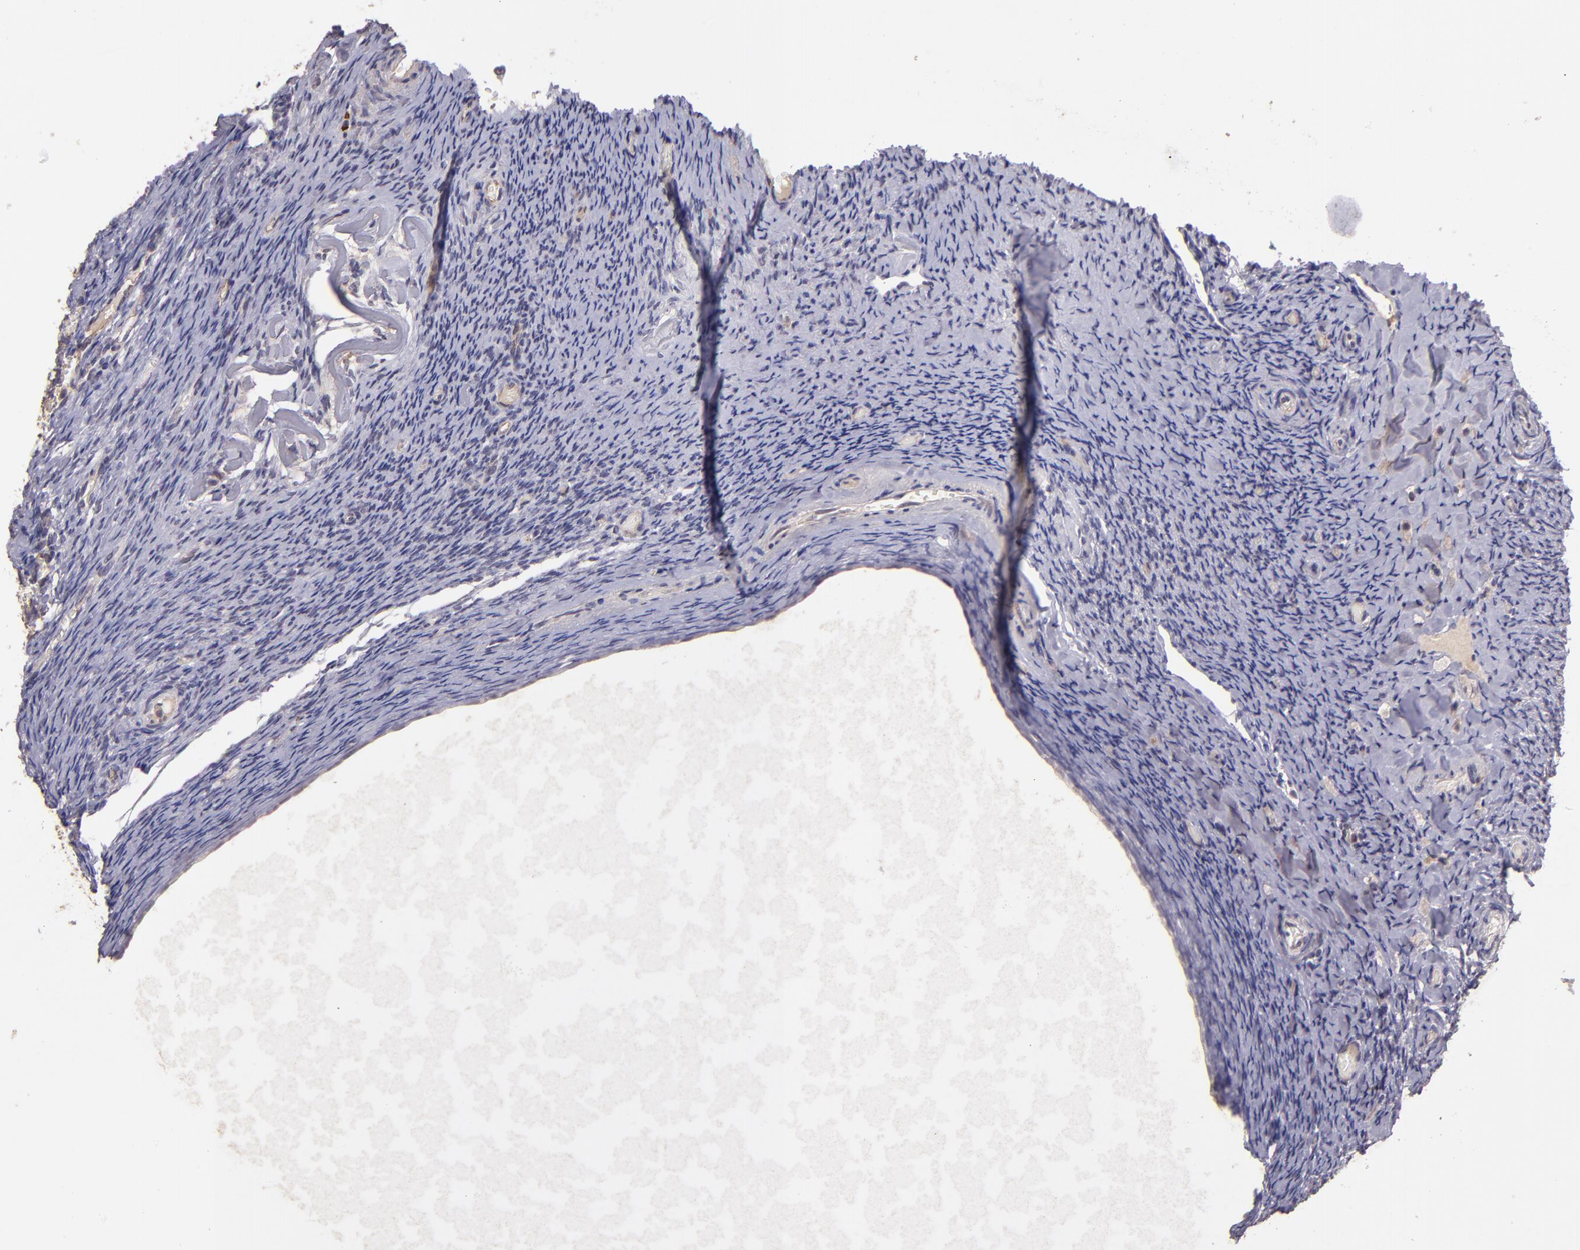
{"staining": {"intensity": "negative", "quantity": "none", "location": "none"}, "tissue": "ovary", "cell_type": "Ovarian stroma cells", "image_type": "normal", "snomed": [{"axis": "morphology", "description": "Normal tissue, NOS"}, {"axis": "topography", "description": "Ovary"}], "caption": "The image displays no staining of ovarian stroma cells in benign ovary.", "gene": "TAF7L", "patient": {"sex": "female", "age": 60}}